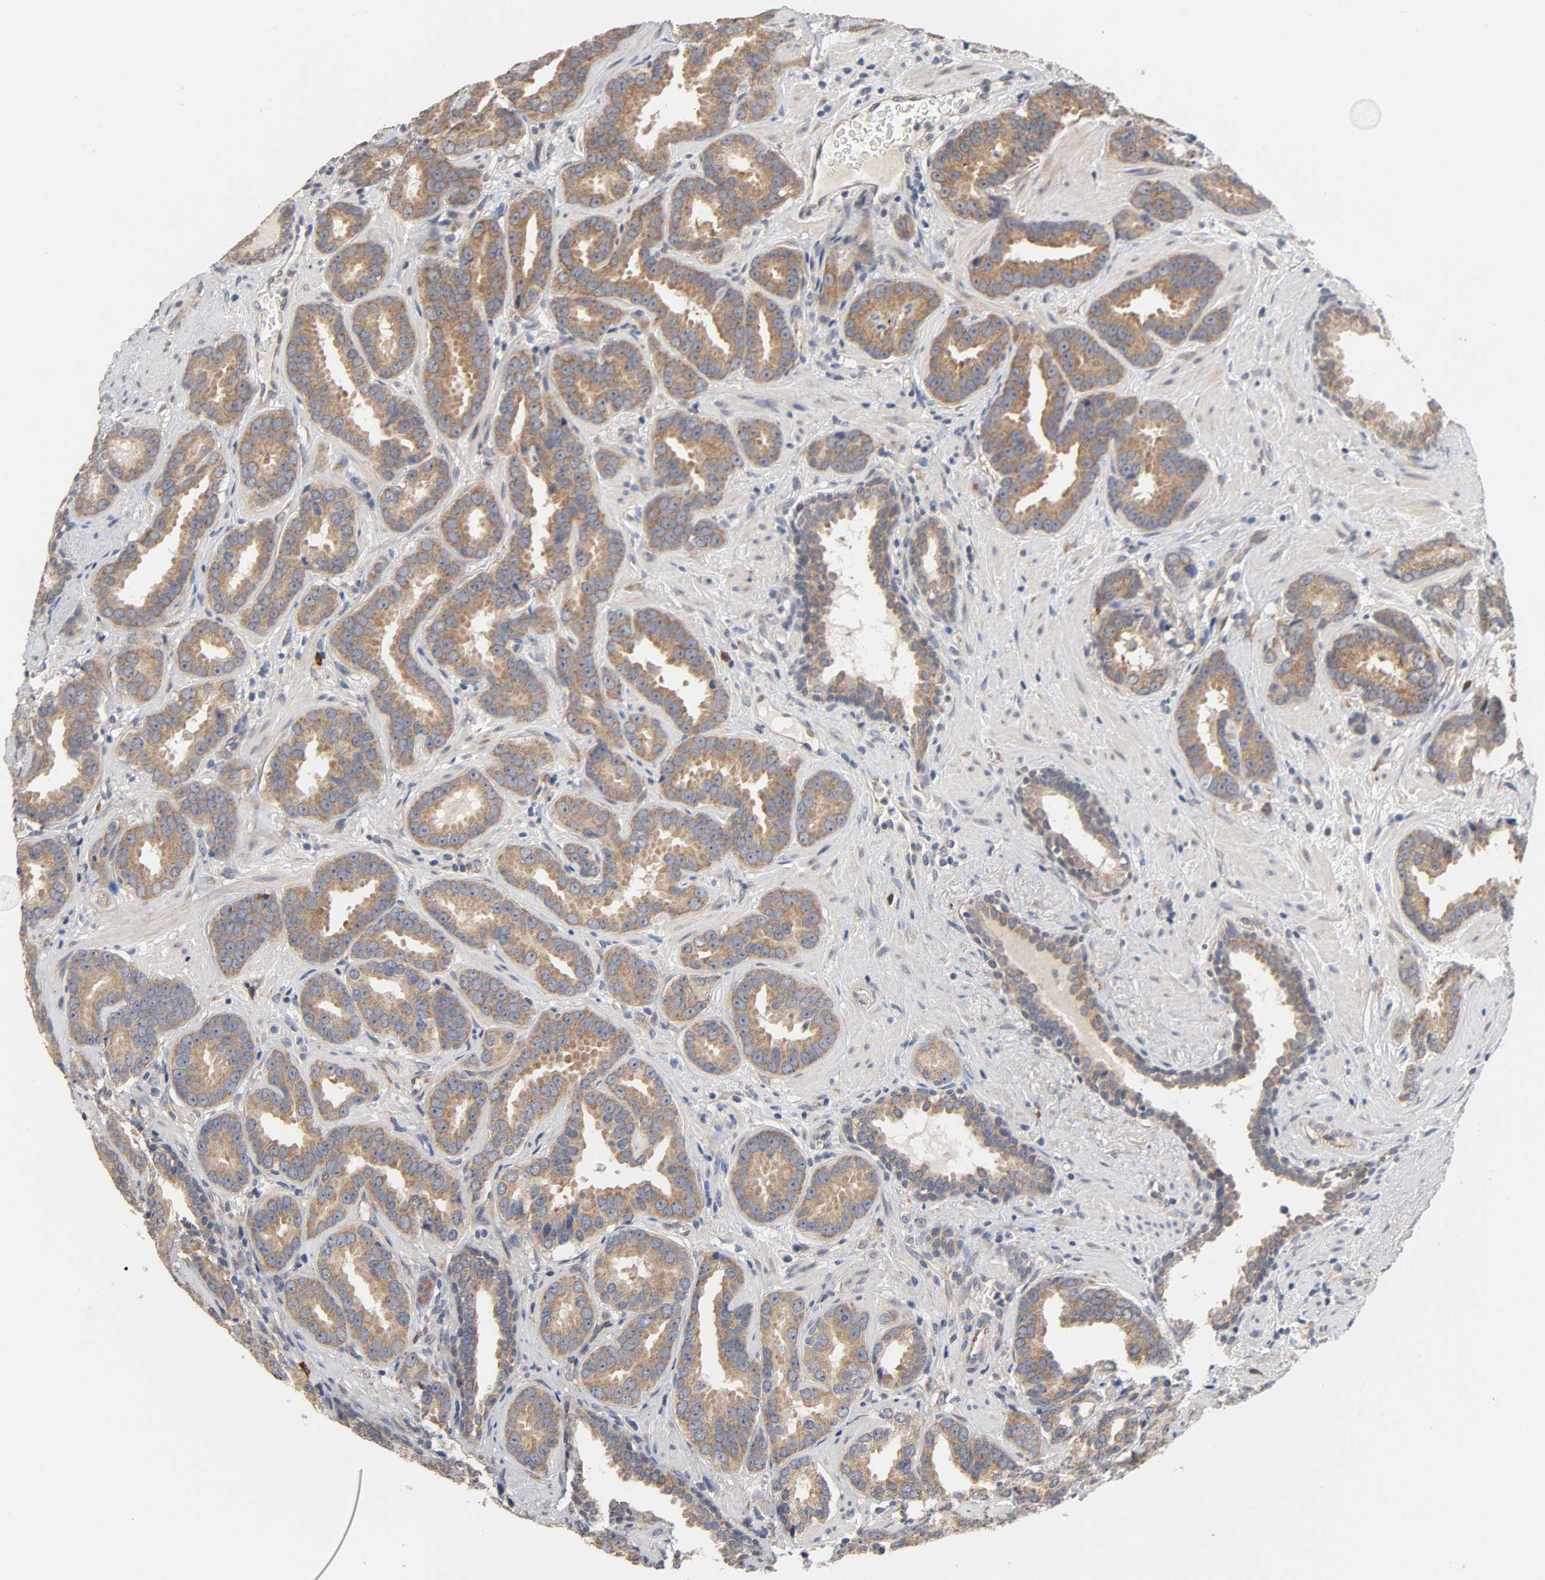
{"staining": {"intensity": "moderate", "quantity": ">75%", "location": "cytoplasmic/membranous"}, "tissue": "prostate cancer", "cell_type": "Tumor cells", "image_type": "cancer", "snomed": [{"axis": "morphology", "description": "Adenocarcinoma, Low grade"}, {"axis": "topography", "description": "Prostate"}], "caption": "Prostate cancer stained with a protein marker exhibits moderate staining in tumor cells.", "gene": "HDLBP", "patient": {"sex": "male", "age": 59}}